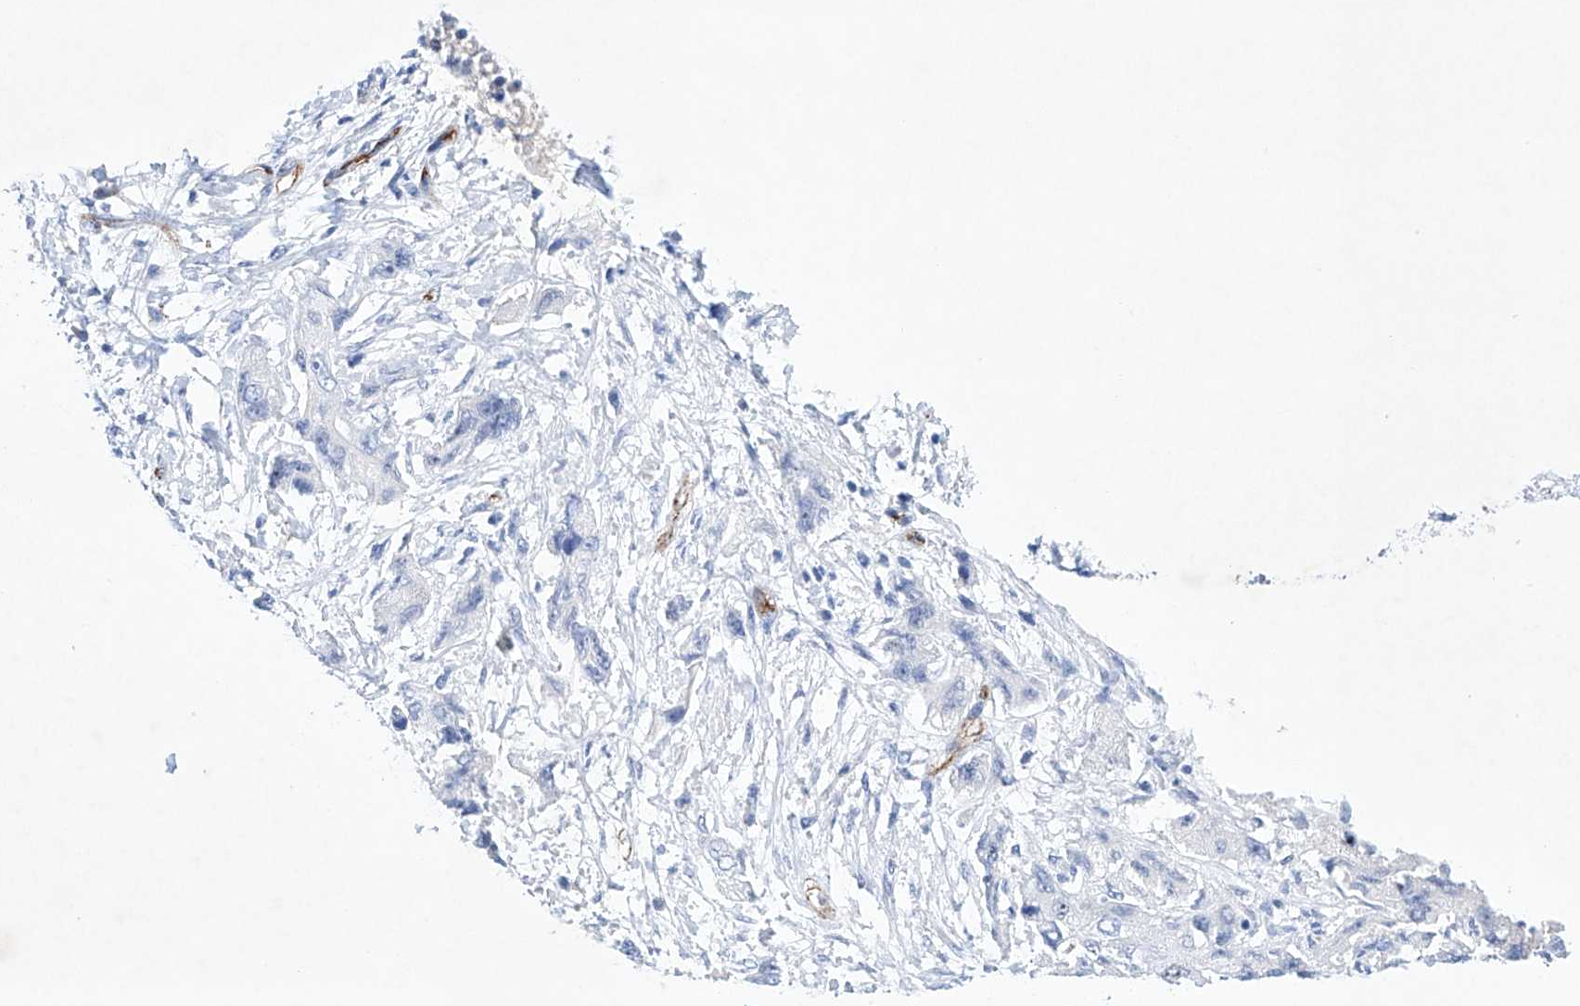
{"staining": {"intensity": "strong", "quantity": "<25%", "location": "cytoplasmic/membranous"}, "tissue": "pancreatic cancer", "cell_type": "Tumor cells", "image_type": "cancer", "snomed": [{"axis": "morphology", "description": "Adenocarcinoma, NOS"}, {"axis": "topography", "description": "Pancreas"}], "caption": "A micrograph showing strong cytoplasmic/membranous expression in about <25% of tumor cells in pancreatic cancer (adenocarcinoma), as visualized by brown immunohistochemical staining.", "gene": "ETV7", "patient": {"sex": "female", "age": 73}}